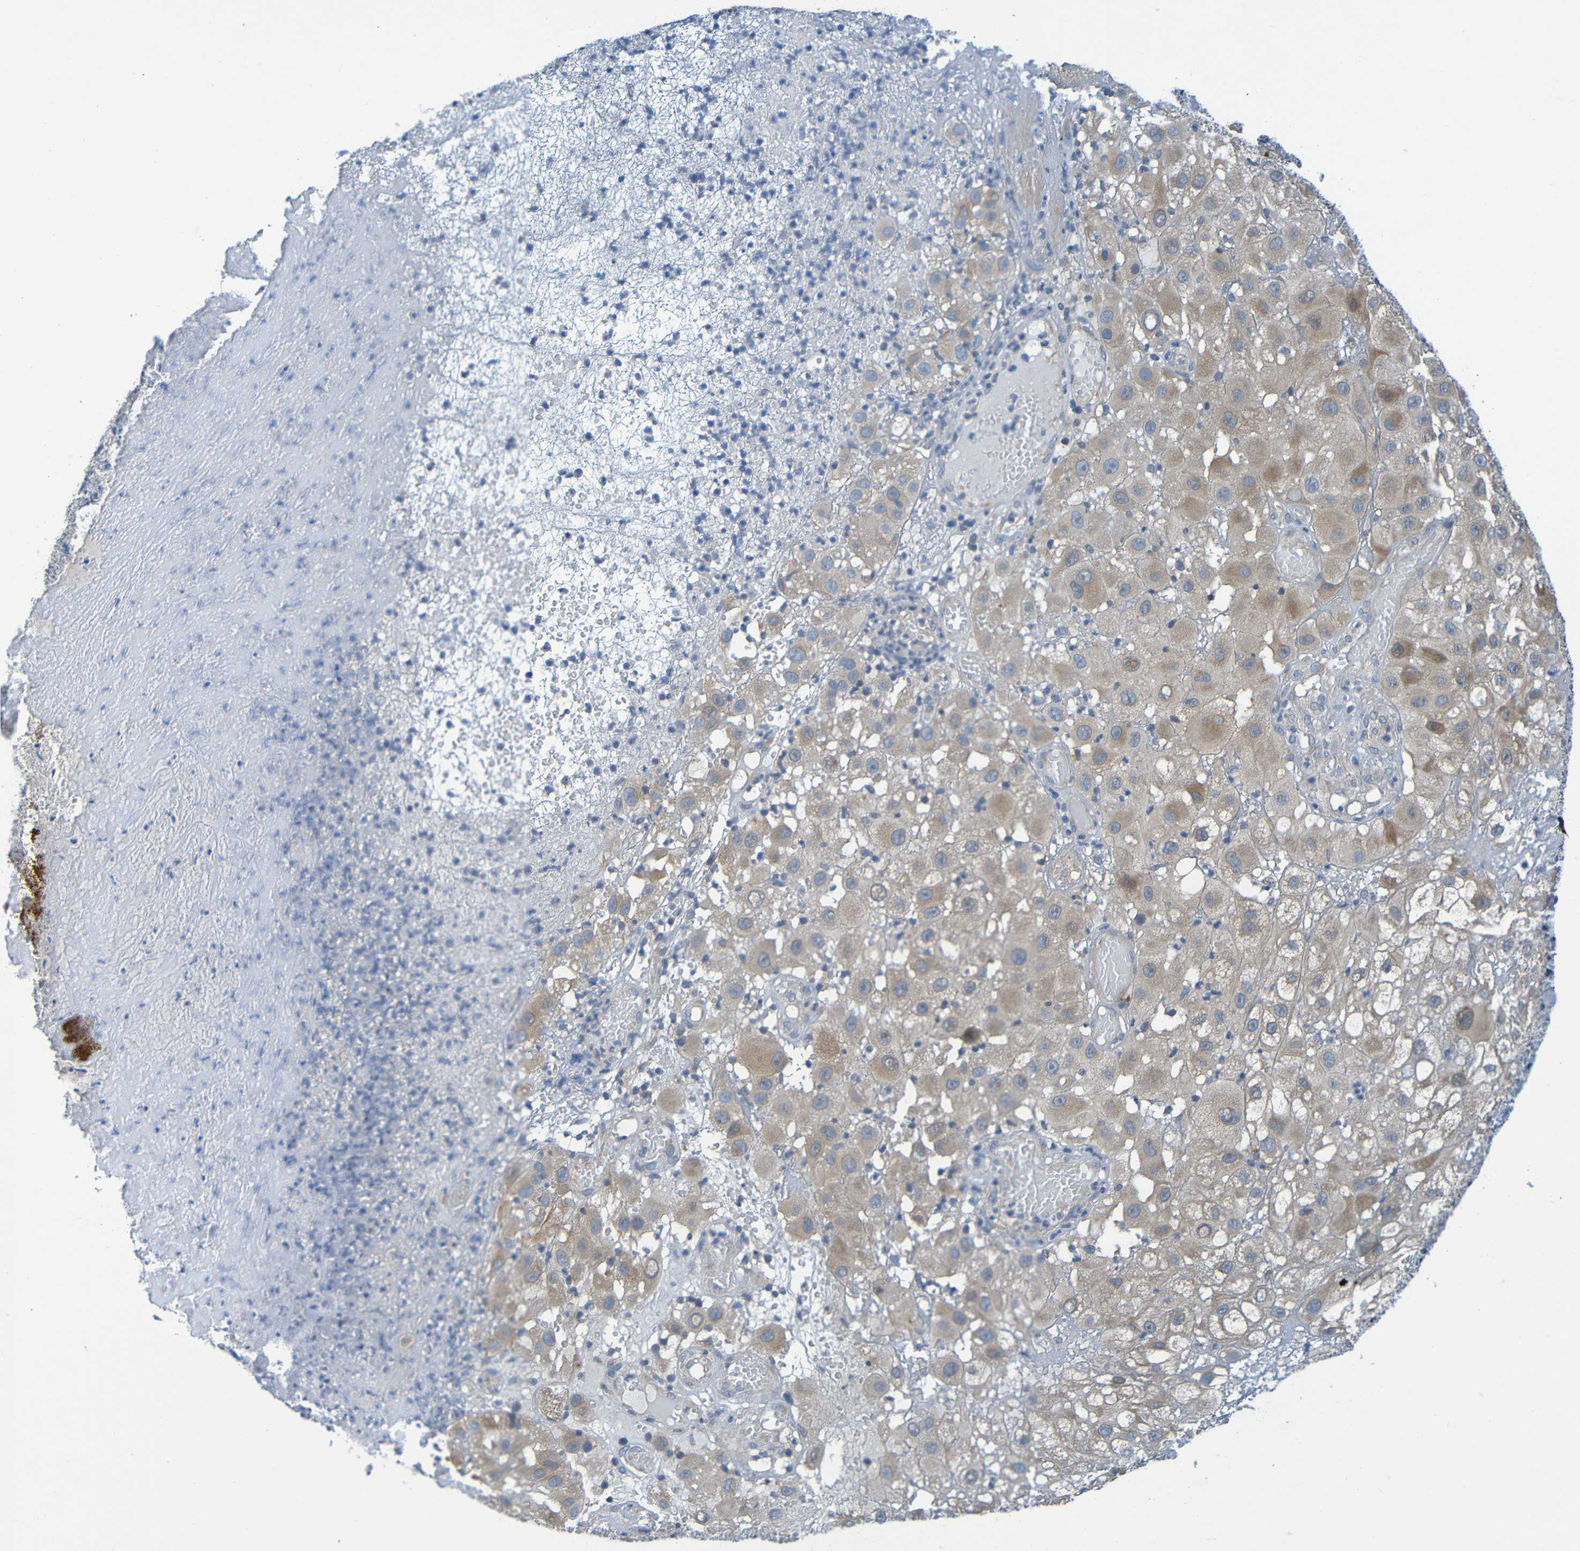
{"staining": {"intensity": "weak", "quantity": "25%-75%", "location": "cytoplasmic/membranous"}, "tissue": "melanoma", "cell_type": "Tumor cells", "image_type": "cancer", "snomed": [{"axis": "morphology", "description": "Malignant melanoma, NOS"}, {"axis": "topography", "description": "Skin"}], "caption": "Protein expression analysis of human malignant melanoma reveals weak cytoplasmic/membranous staining in approximately 25%-75% of tumor cells.", "gene": "CYP4F2", "patient": {"sex": "female", "age": 81}}